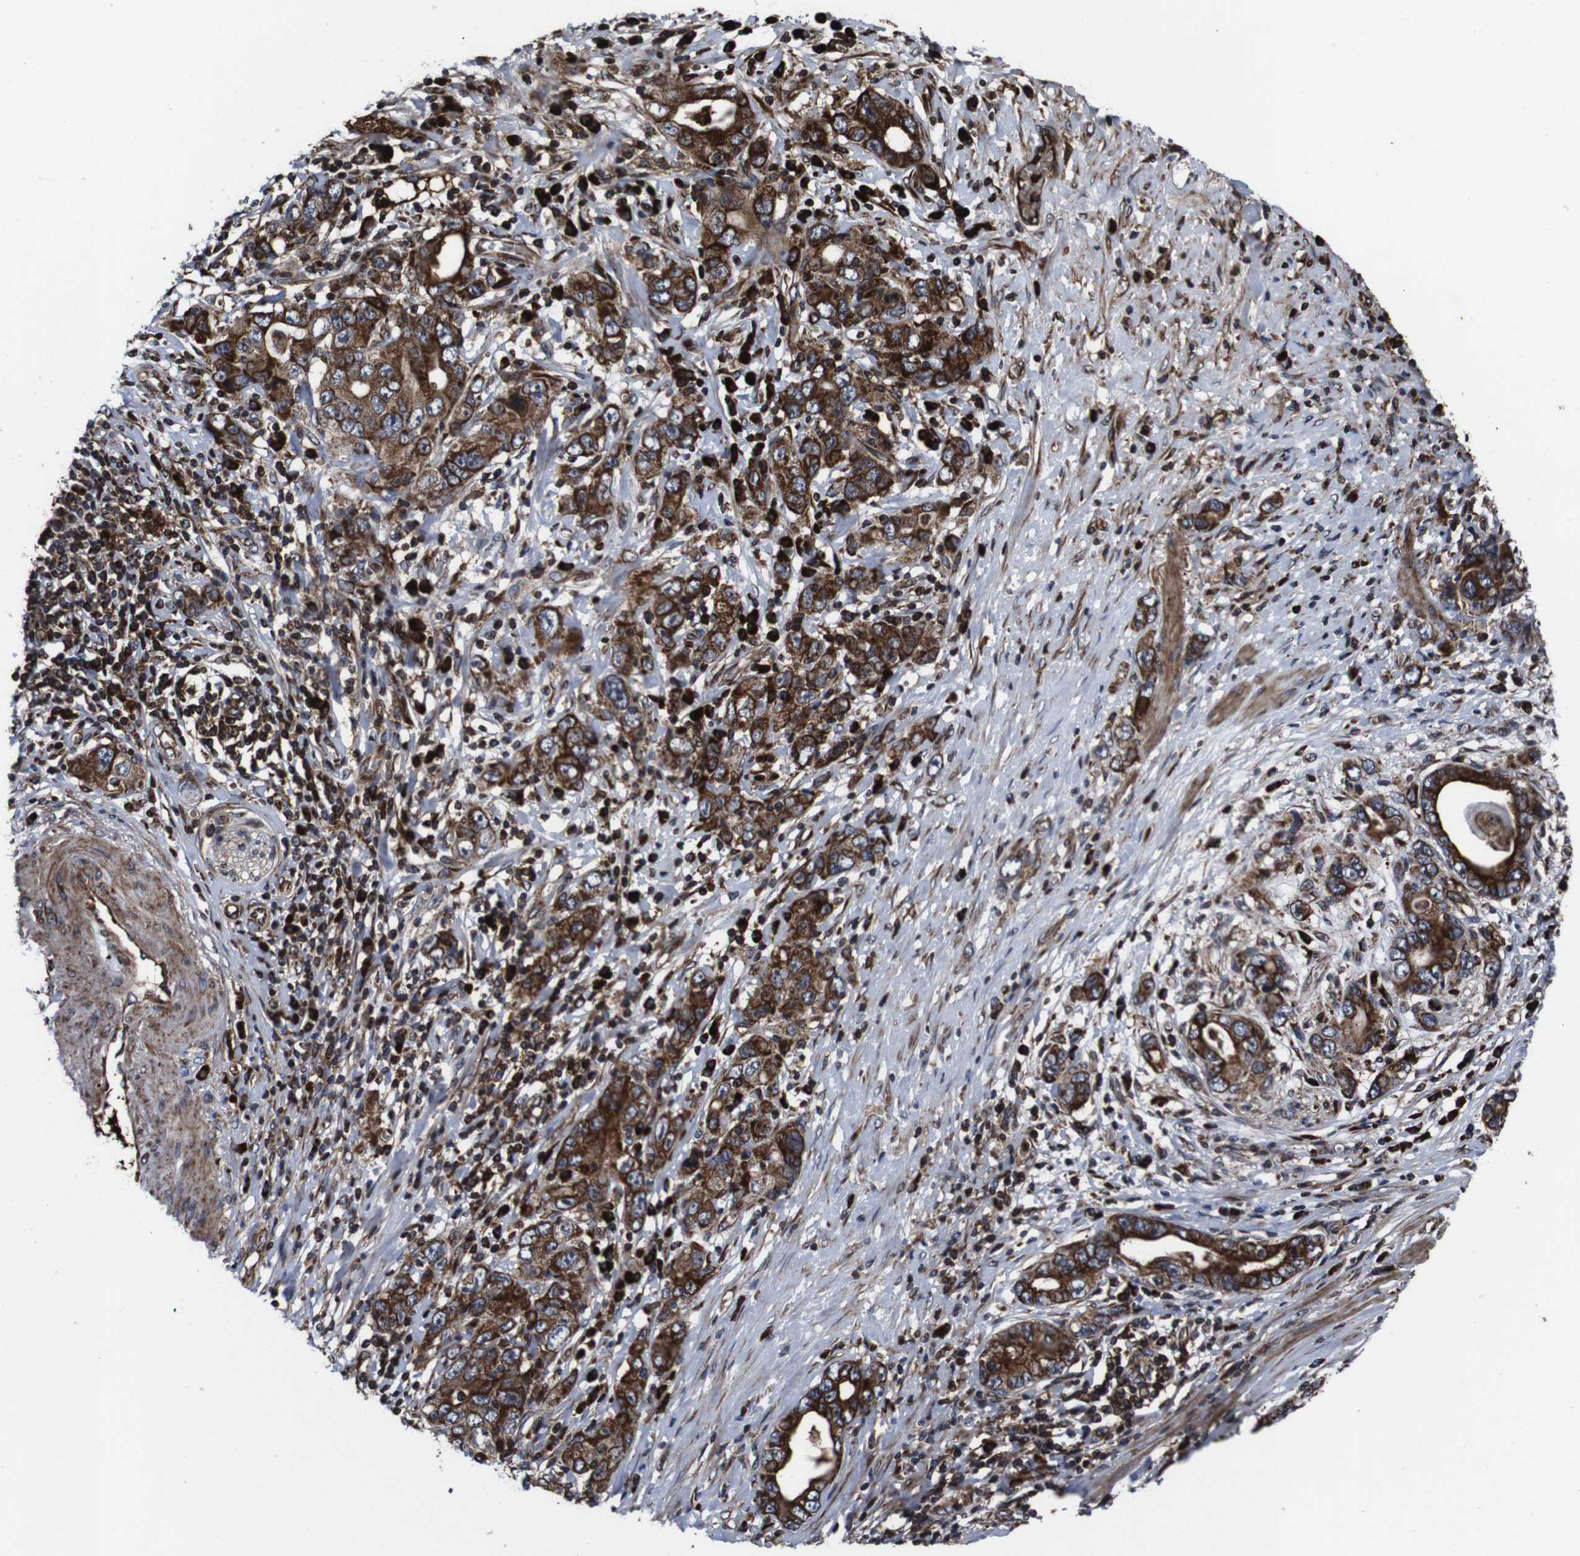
{"staining": {"intensity": "strong", "quantity": ">75%", "location": "cytoplasmic/membranous"}, "tissue": "stomach cancer", "cell_type": "Tumor cells", "image_type": "cancer", "snomed": [{"axis": "morphology", "description": "Adenocarcinoma, NOS"}, {"axis": "topography", "description": "Stomach, lower"}], "caption": "Protein staining of stomach adenocarcinoma tissue shows strong cytoplasmic/membranous expression in approximately >75% of tumor cells.", "gene": "SMYD3", "patient": {"sex": "female", "age": 93}}